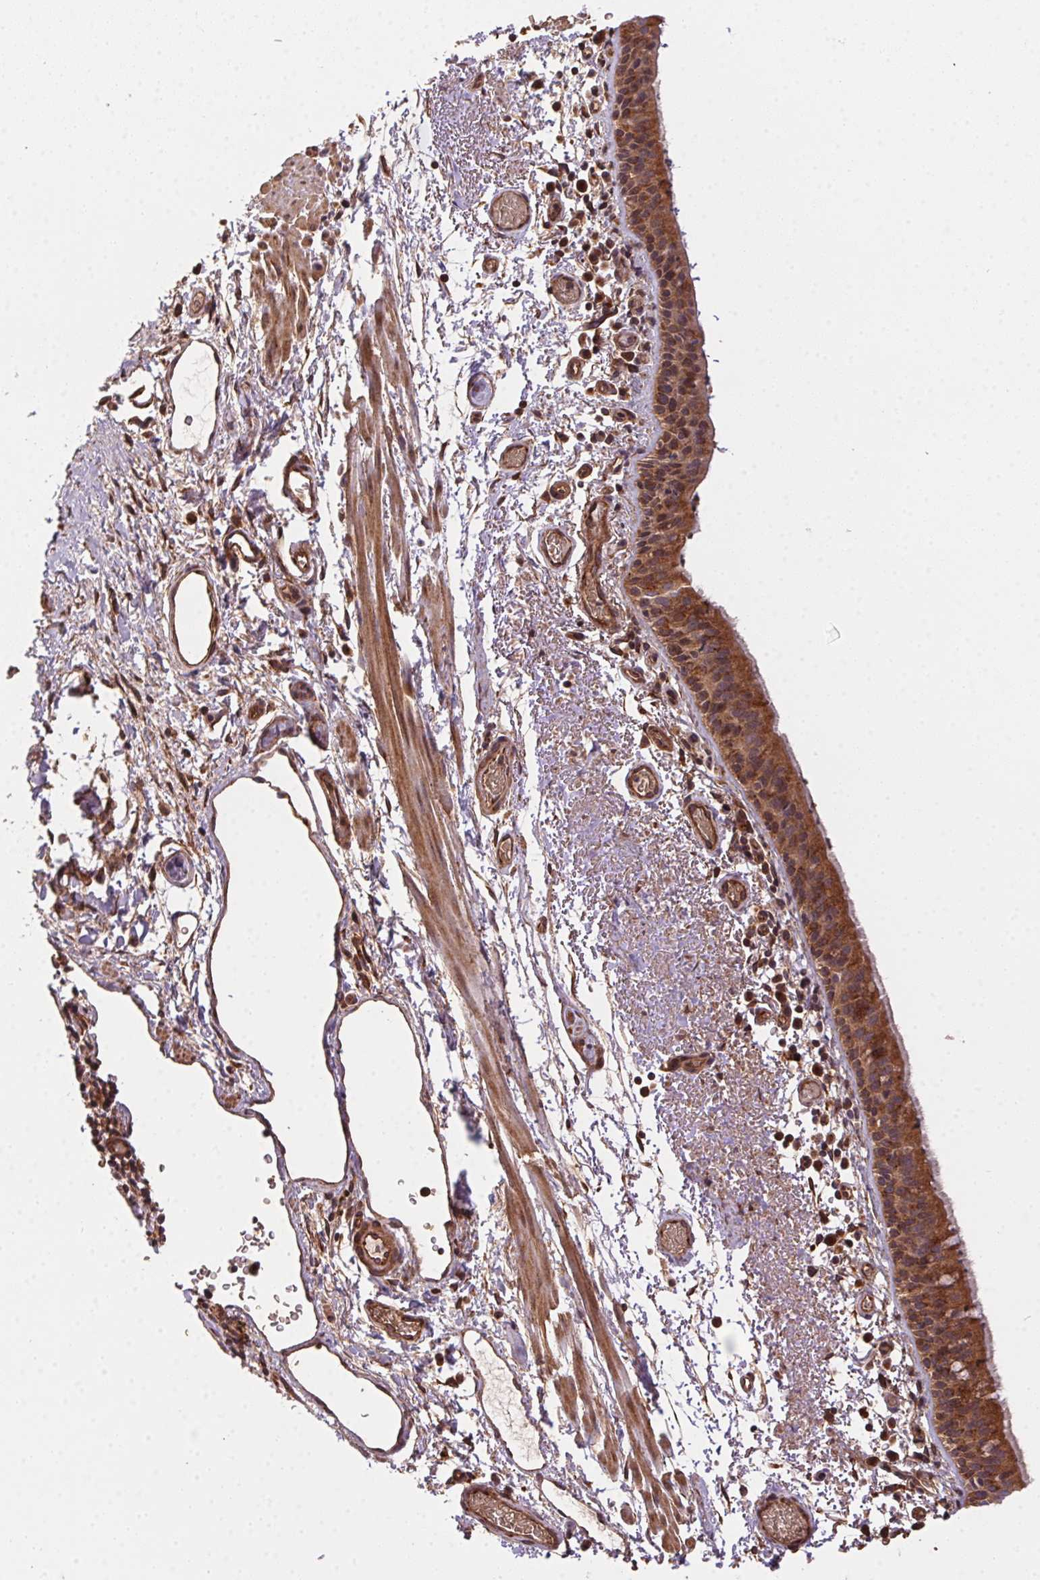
{"staining": {"intensity": "strong", "quantity": ">75%", "location": "cytoplasmic/membranous"}, "tissue": "bronchus", "cell_type": "Respiratory epithelial cells", "image_type": "normal", "snomed": [{"axis": "morphology", "description": "Normal tissue, NOS"}, {"axis": "morphology", "description": "Adenocarcinoma, NOS"}, {"axis": "topography", "description": "Bronchus"}], "caption": "Protein staining of benign bronchus shows strong cytoplasmic/membranous positivity in approximately >75% of respiratory epithelial cells.", "gene": "USE1", "patient": {"sex": "male", "age": 68}}